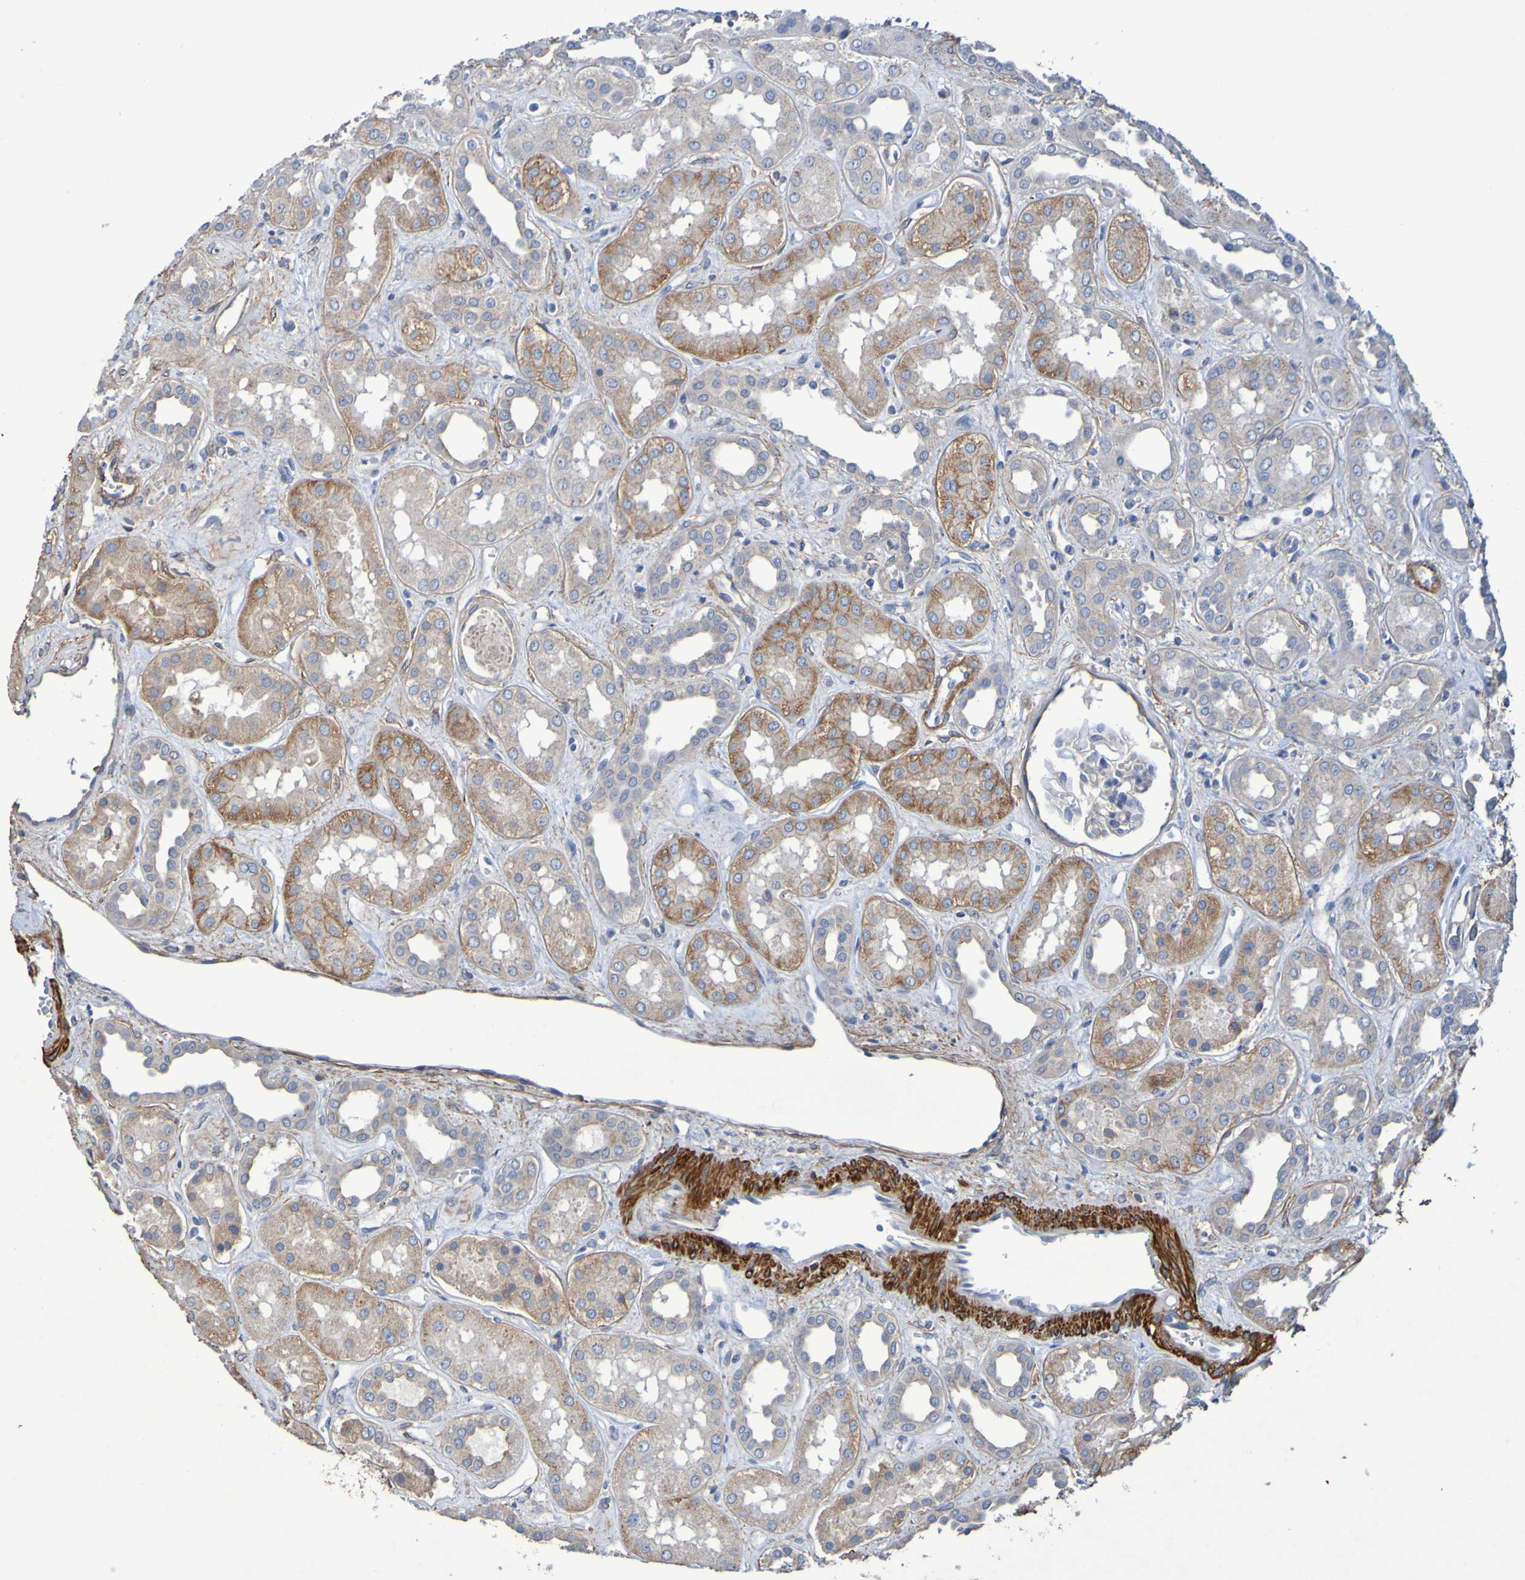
{"staining": {"intensity": "negative", "quantity": "none", "location": "none"}, "tissue": "kidney", "cell_type": "Cells in glomeruli", "image_type": "normal", "snomed": [{"axis": "morphology", "description": "Normal tissue, NOS"}, {"axis": "topography", "description": "Kidney"}], "caption": "IHC of normal kidney demonstrates no expression in cells in glomeruli.", "gene": "SRPRB", "patient": {"sex": "male", "age": 59}}